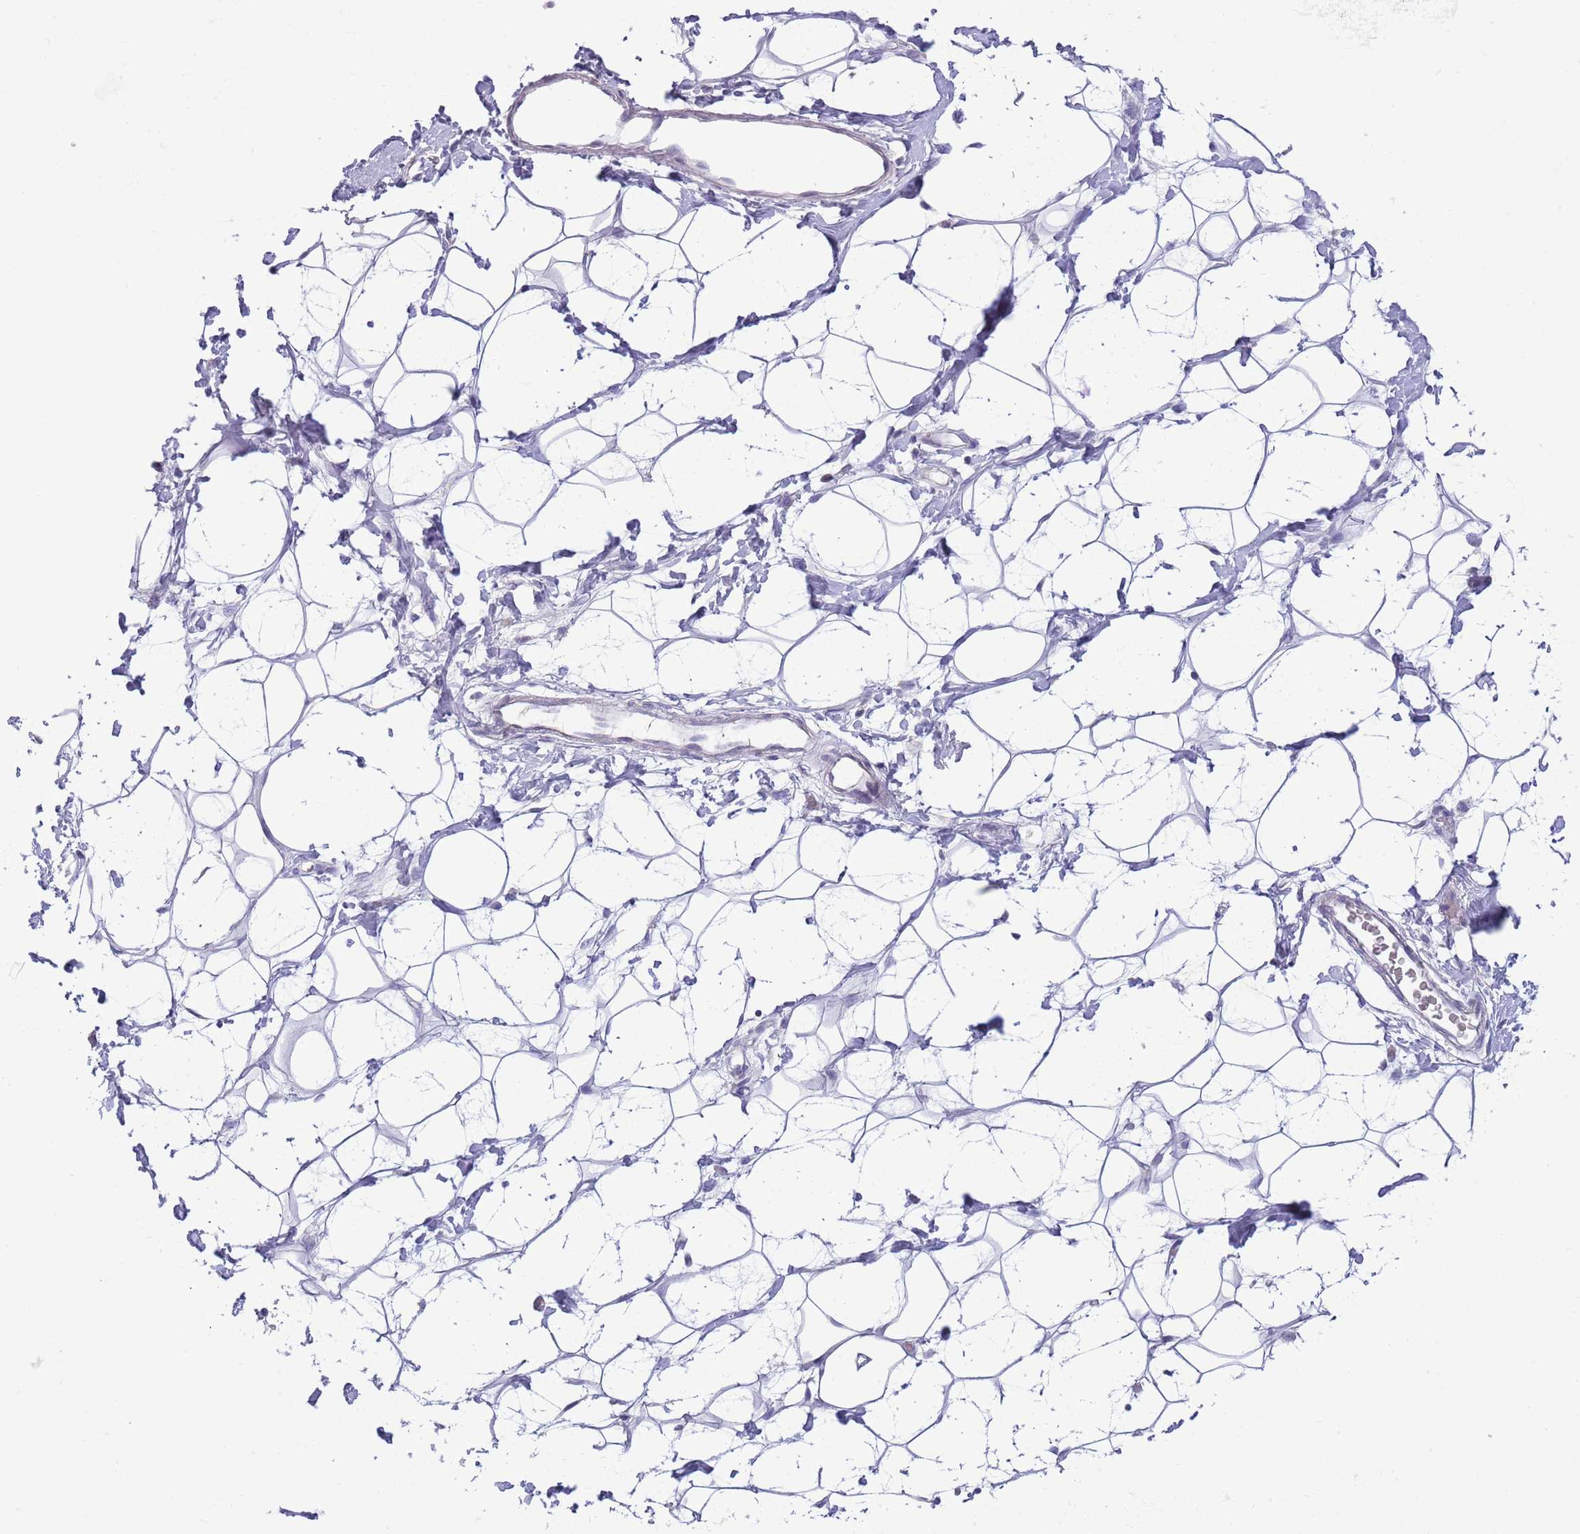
{"staining": {"intensity": "negative", "quantity": "none", "location": "none"}, "tissue": "adipose tissue", "cell_type": "Adipocytes", "image_type": "normal", "snomed": [{"axis": "morphology", "description": "Normal tissue, NOS"}, {"axis": "topography", "description": "Breast"}], "caption": "The histopathology image exhibits no significant expression in adipocytes of adipose tissue.", "gene": "DDHD1", "patient": {"sex": "female", "age": 26}}